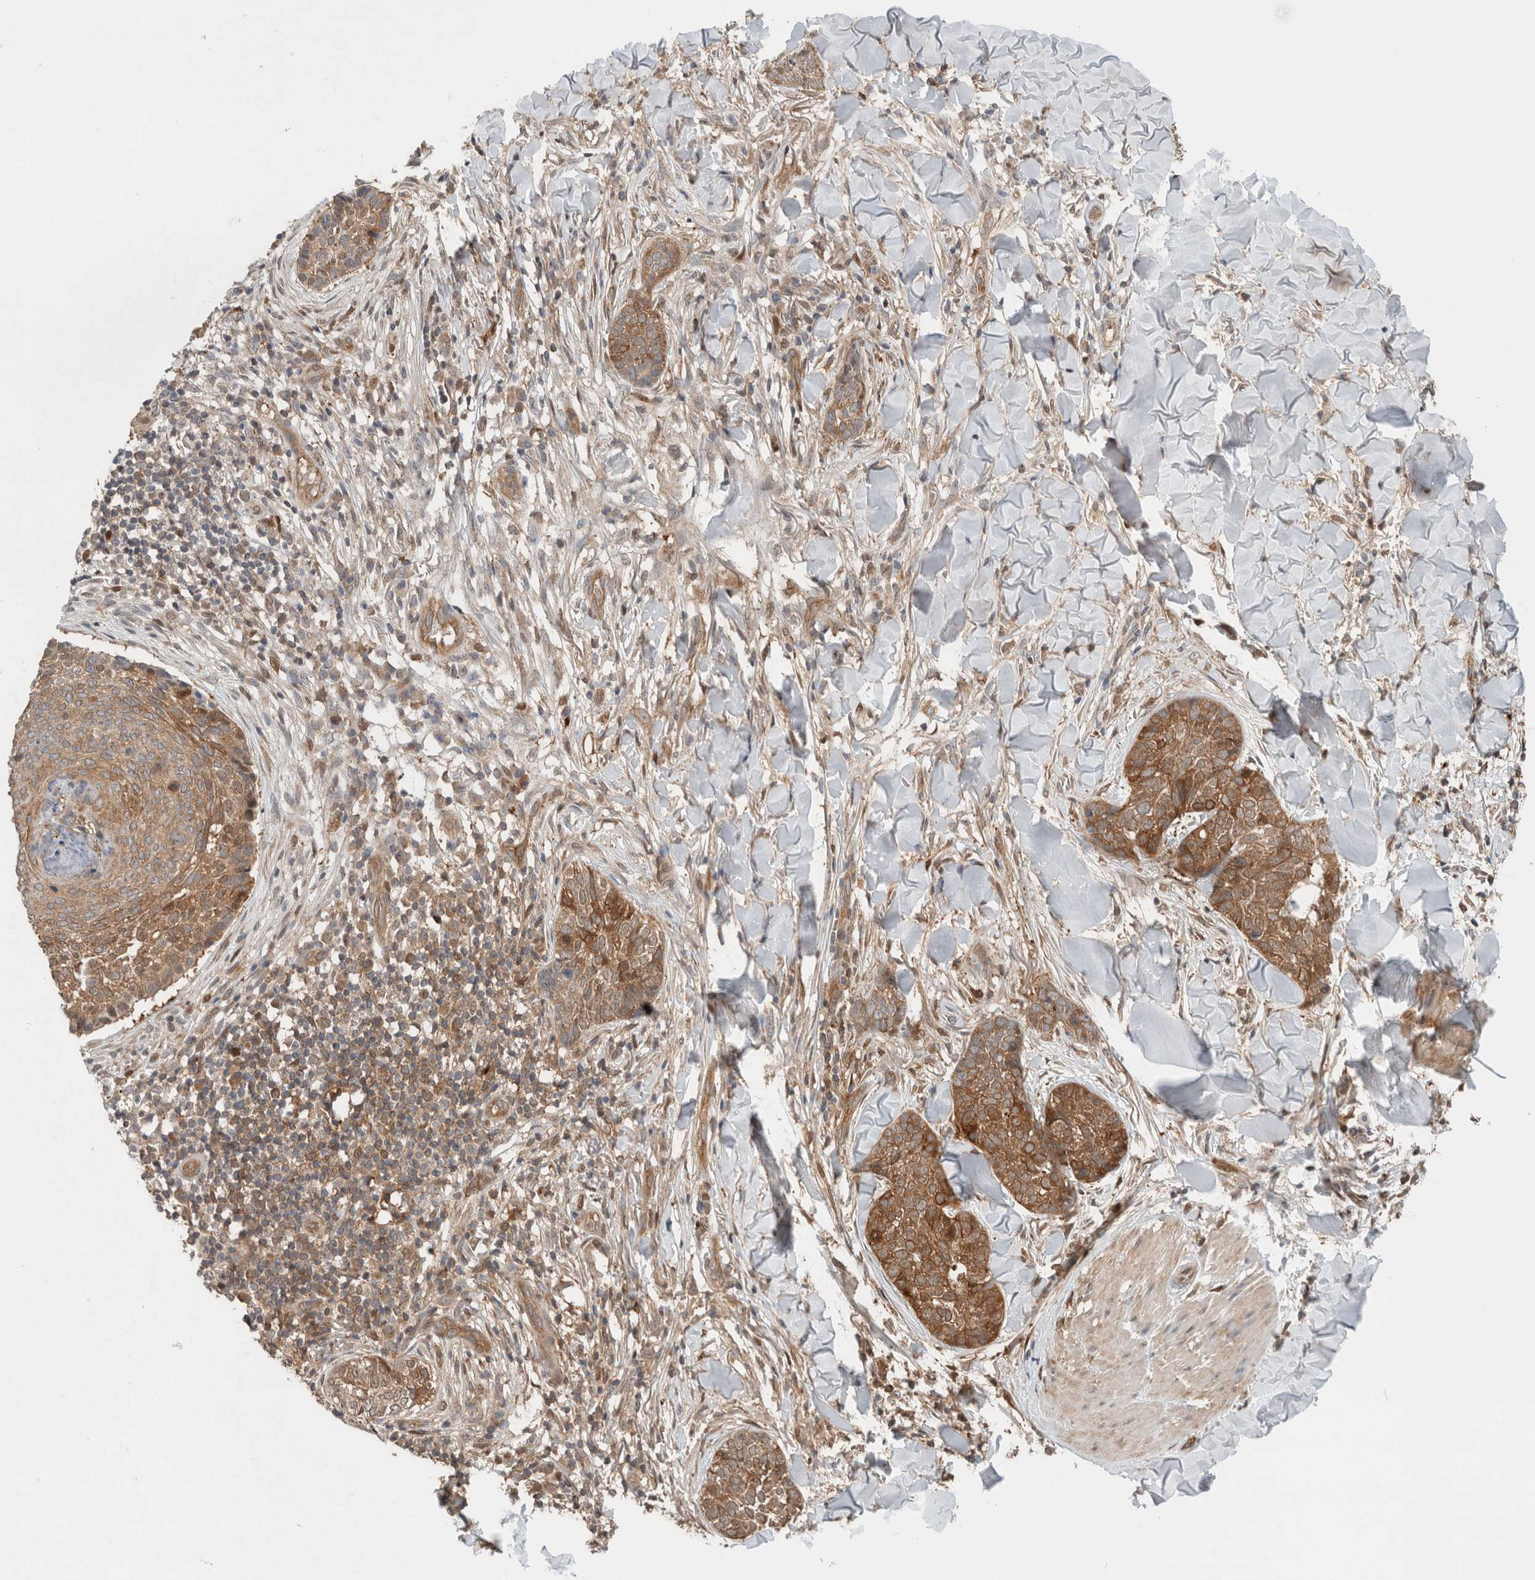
{"staining": {"intensity": "moderate", "quantity": ">75%", "location": "cytoplasmic/membranous"}, "tissue": "skin cancer", "cell_type": "Tumor cells", "image_type": "cancer", "snomed": [{"axis": "morphology", "description": "Normal tissue, NOS"}, {"axis": "morphology", "description": "Basal cell carcinoma"}, {"axis": "topography", "description": "Skin"}], "caption": "Moderate cytoplasmic/membranous staining is appreciated in approximately >75% of tumor cells in skin cancer.", "gene": "XPNPEP1", "patient": {"sex": "male", "age": 67}}